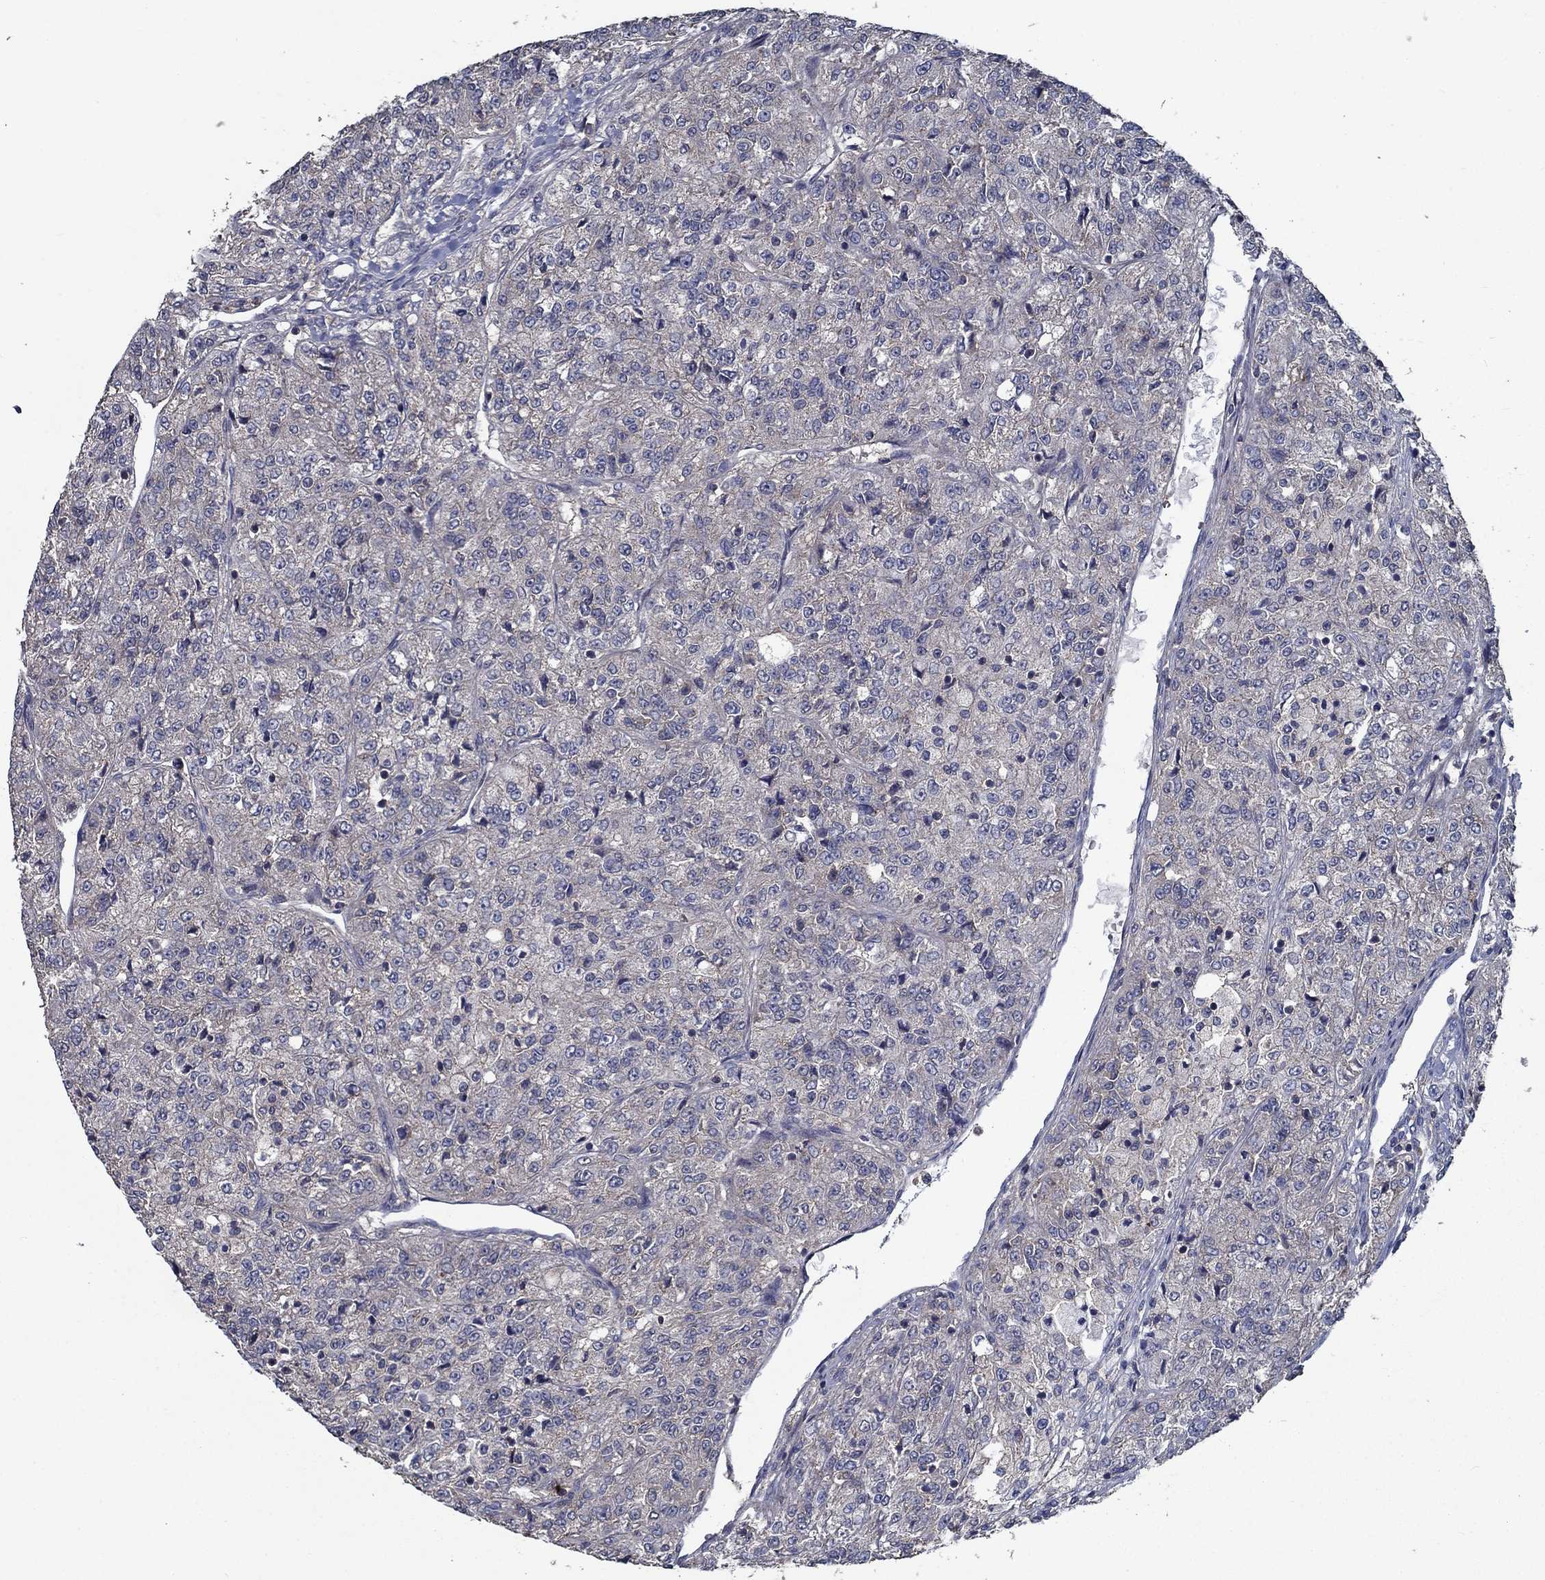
{"staining": {"intensity": "weak", "quantity": "<25%", "location": "cytoplasmic/membranous"}, "tissue": "renal cancer", "cell_type": "Tumor cells", "image_type": "cancer", "snomed": [{"axis": "morphology", "description": "Adenocarcinoma, NOS"}, {"axis": "topography", "description": "Kidney"}], "caption": "Immunohistochemical staining of human renal adenocarcinoma exhibits no significant expression in tumor cells.", "gene": "SLC44A1", "patient": {"sex": "female", "age": 63}}